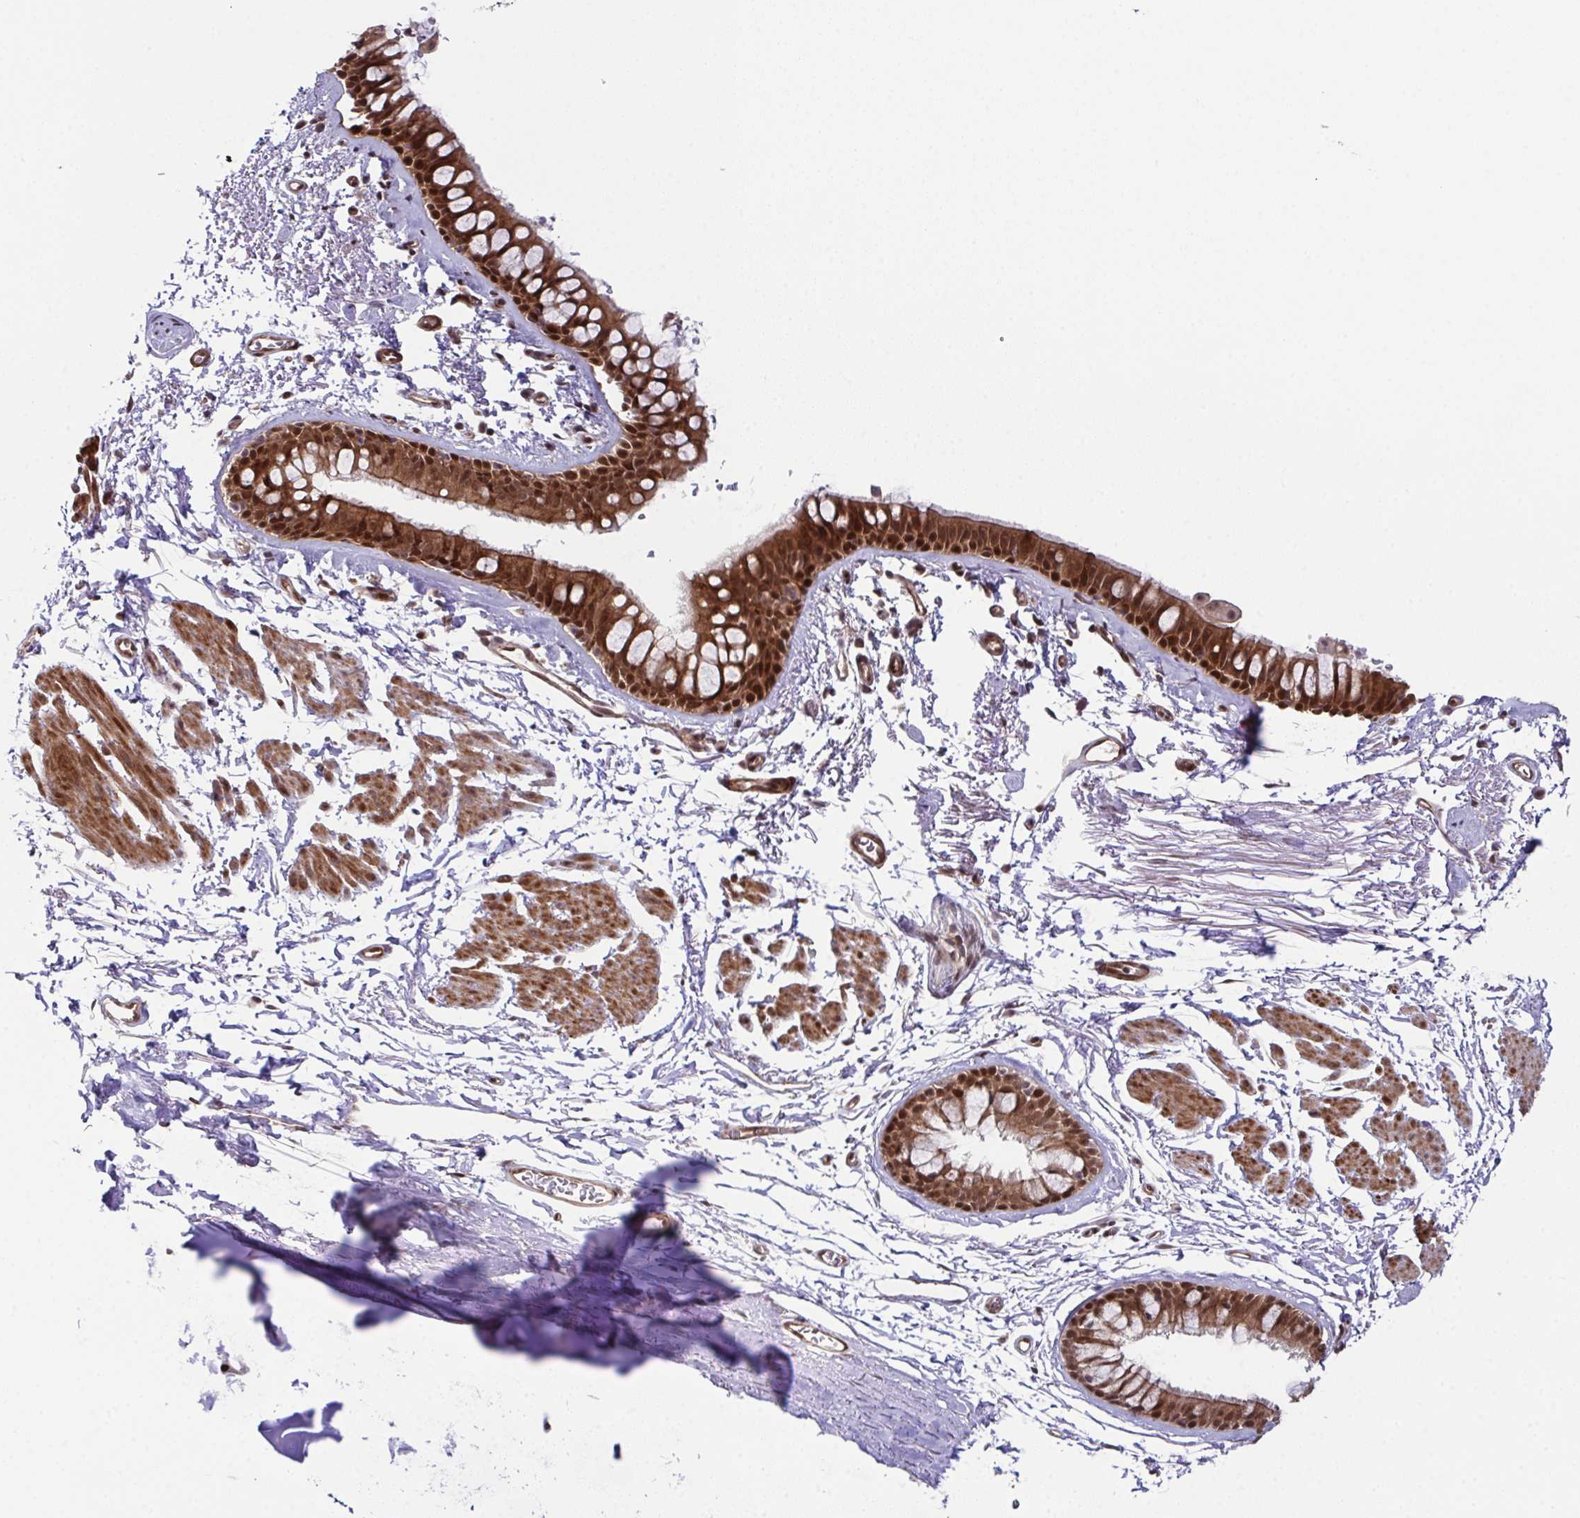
{"staining": {"intensity": "strong", "quantity": ">75%", "location": "cytoplasmic/membranous,nuclear"}, "tissue": "bronchus", "cell_type": "Respiratory epithelial cells", "image_type": "normal", "snomed": [{"axis": "morphology", "description": "Normal tissue, NOS"}, {"axis": "topography", "description": "Cartilage tissue"}, {"axis": "topography", "description": "Bronchus"}], "caption": "Immunohistochemical staining of unremarkable human bronchus displays >75% levels of strong cytoplasmic/membranous,nuclear protein staining in approximately >75% of respiratory epithelial cells.", "gene": "DNAJB1", "patient": {"sex": "female", "age": 79}}